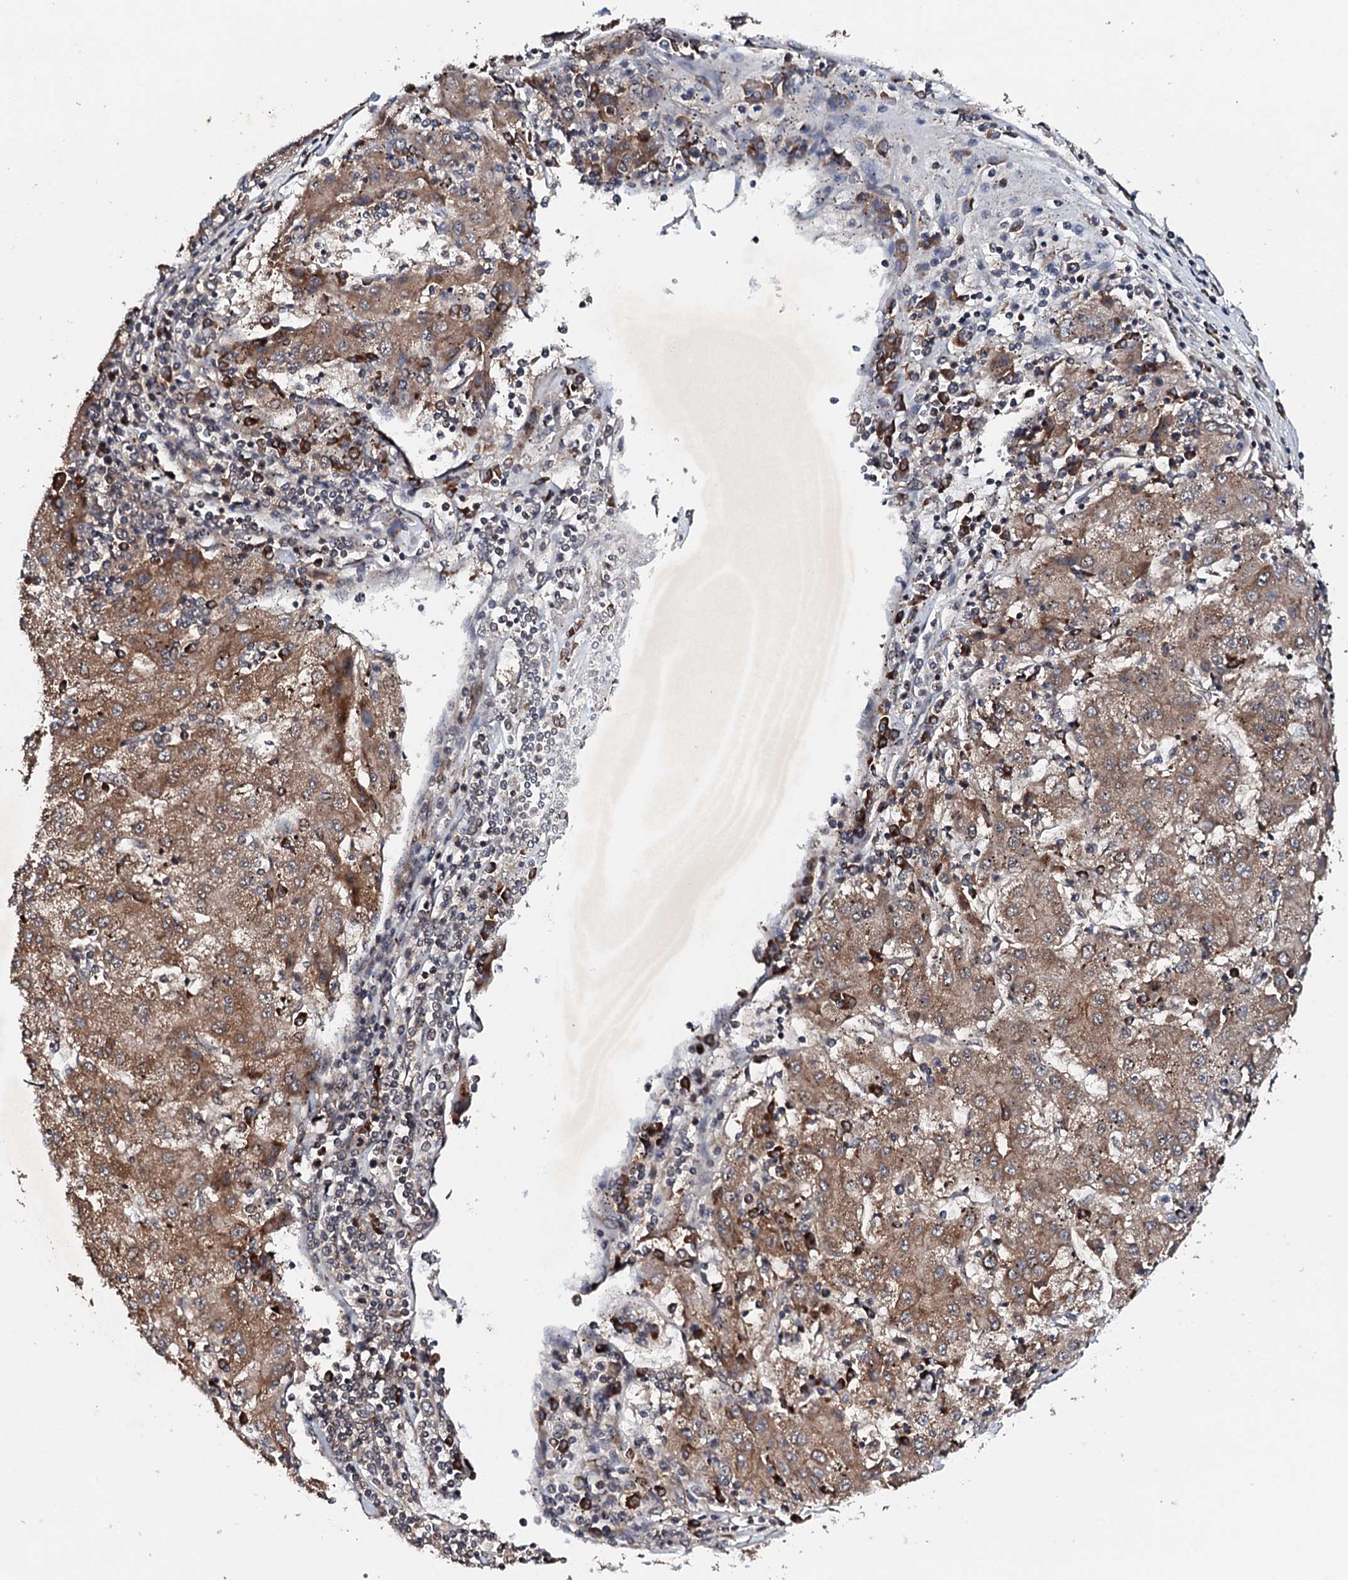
{"staining": {"intensity": "moderate", "quantity": ">75%", "location": "cytoplasmic/membranous"}, "tissue": "liver cancer", "cell_type": "Tumor cells", "image_type": "cancer", "snomed": [{"axis": "morphology", "description": "Carcinoma, Hepatocellular, NOS"}, {"axis": "topography", "description": "Liver"}], "caption": "IHC histopathology image of neoplastic tissue: liver hepatocellular carcinoma stained using immunohistochemistry (IHC) exhibits medium levels of moderate protein expression localized specifically in the cytoplasmic/membranous of tumor cells, appearing as a cytoplasmic/membranous brown color.", "gene": "FAM111A", "patient": {"sex": "male", "age": 72}}